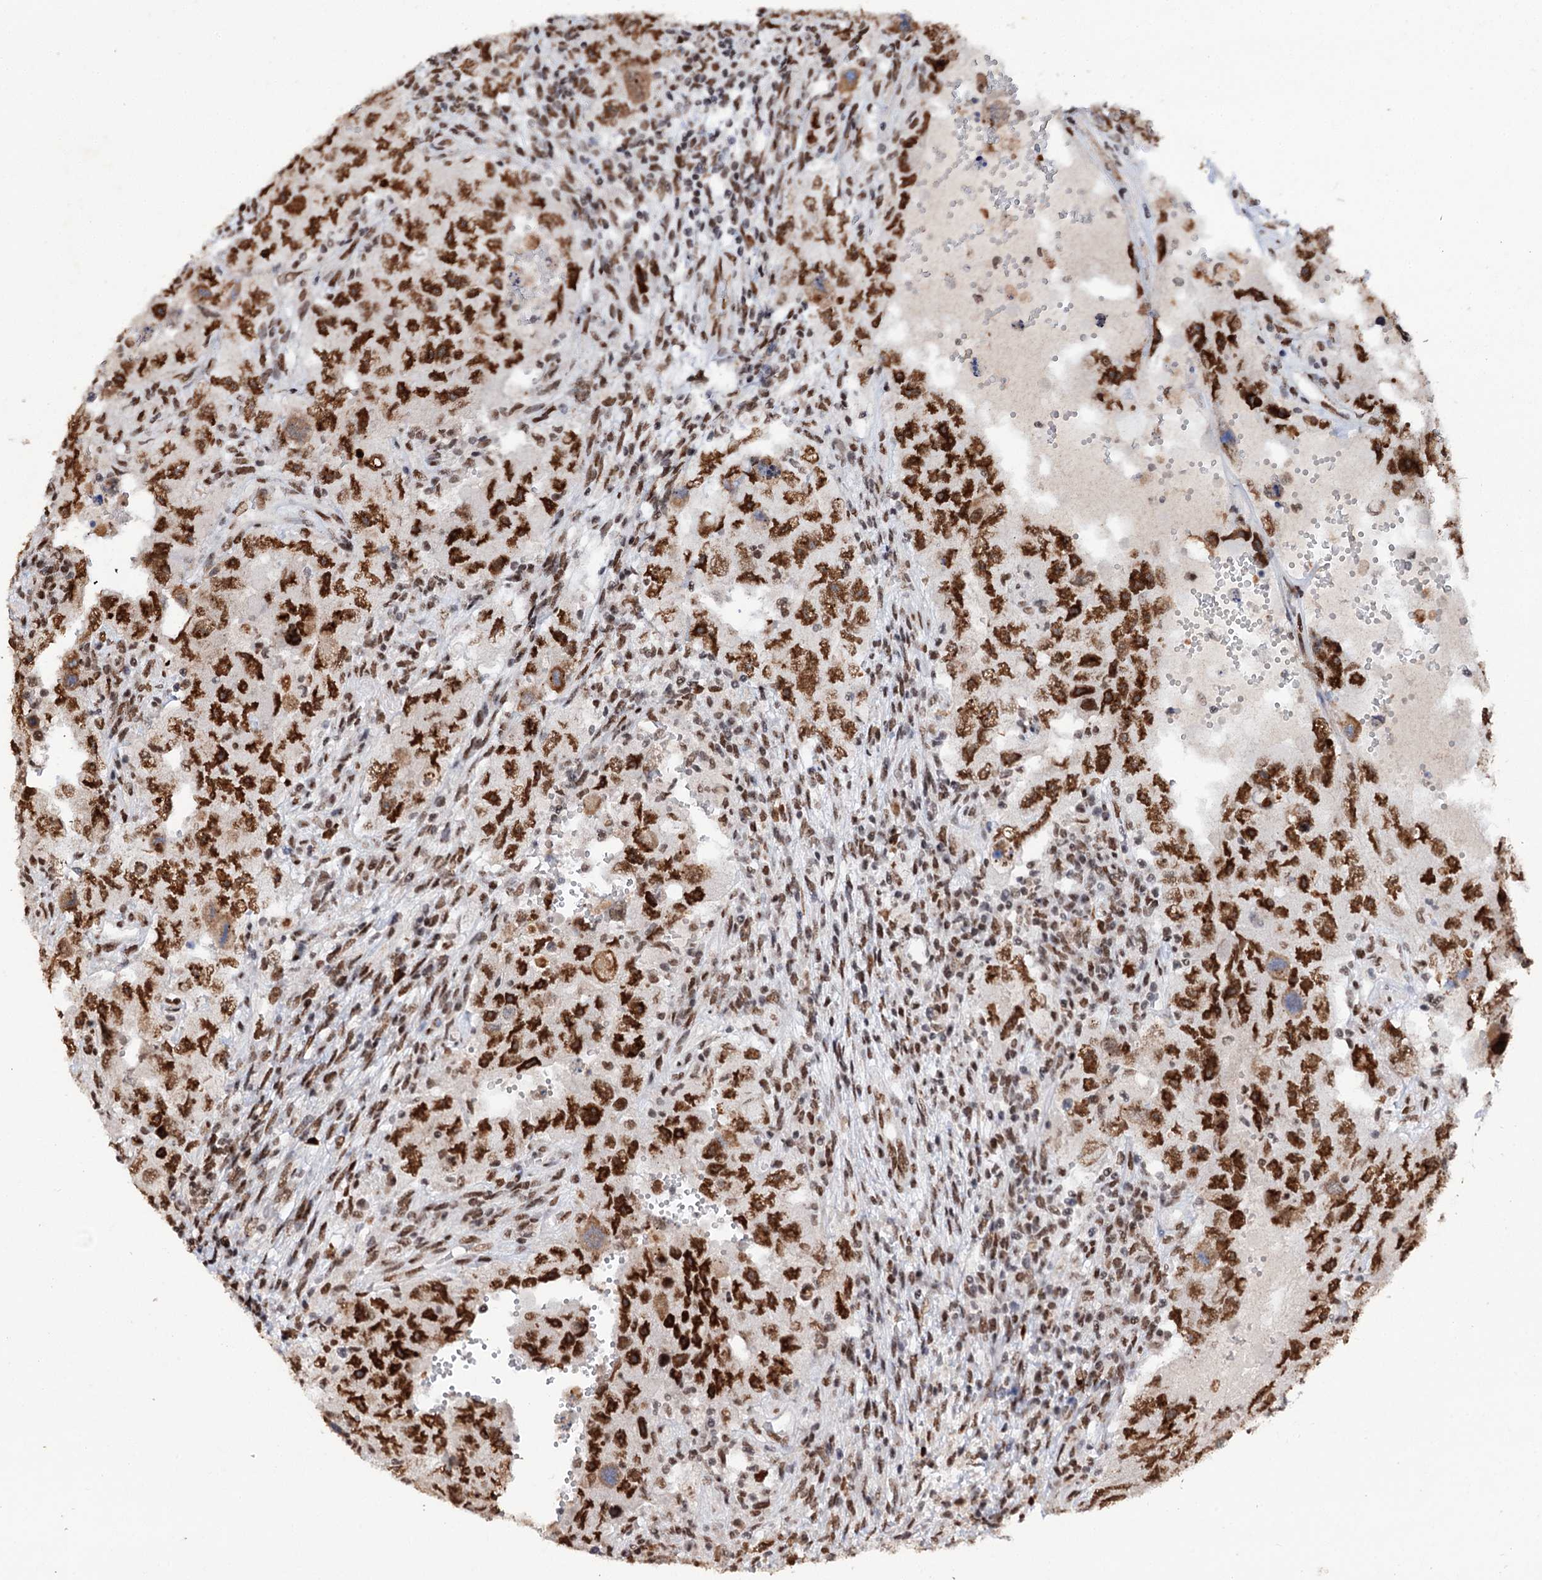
{"staining": {"intensity": "moderate", "quantity": ">75%", "location": "nuclear"}, "tissue": "testis cancer", "cell_type": "Tumor cells", "image_type": "cancer", "snomed": [{"axis": "morphology", "description": "Carcinoma, Embryonal, NOS"}, {"axis": "topography", "description": "Testis"}], "caption": "Immunohistochemical staining of testis embryonal carcinoma demonstrates medium levels of moderate nuclear protein staining in about >75% of tumor cells.", "gene": "MATR3", "patient": {"sex": "male", "age": 26}}